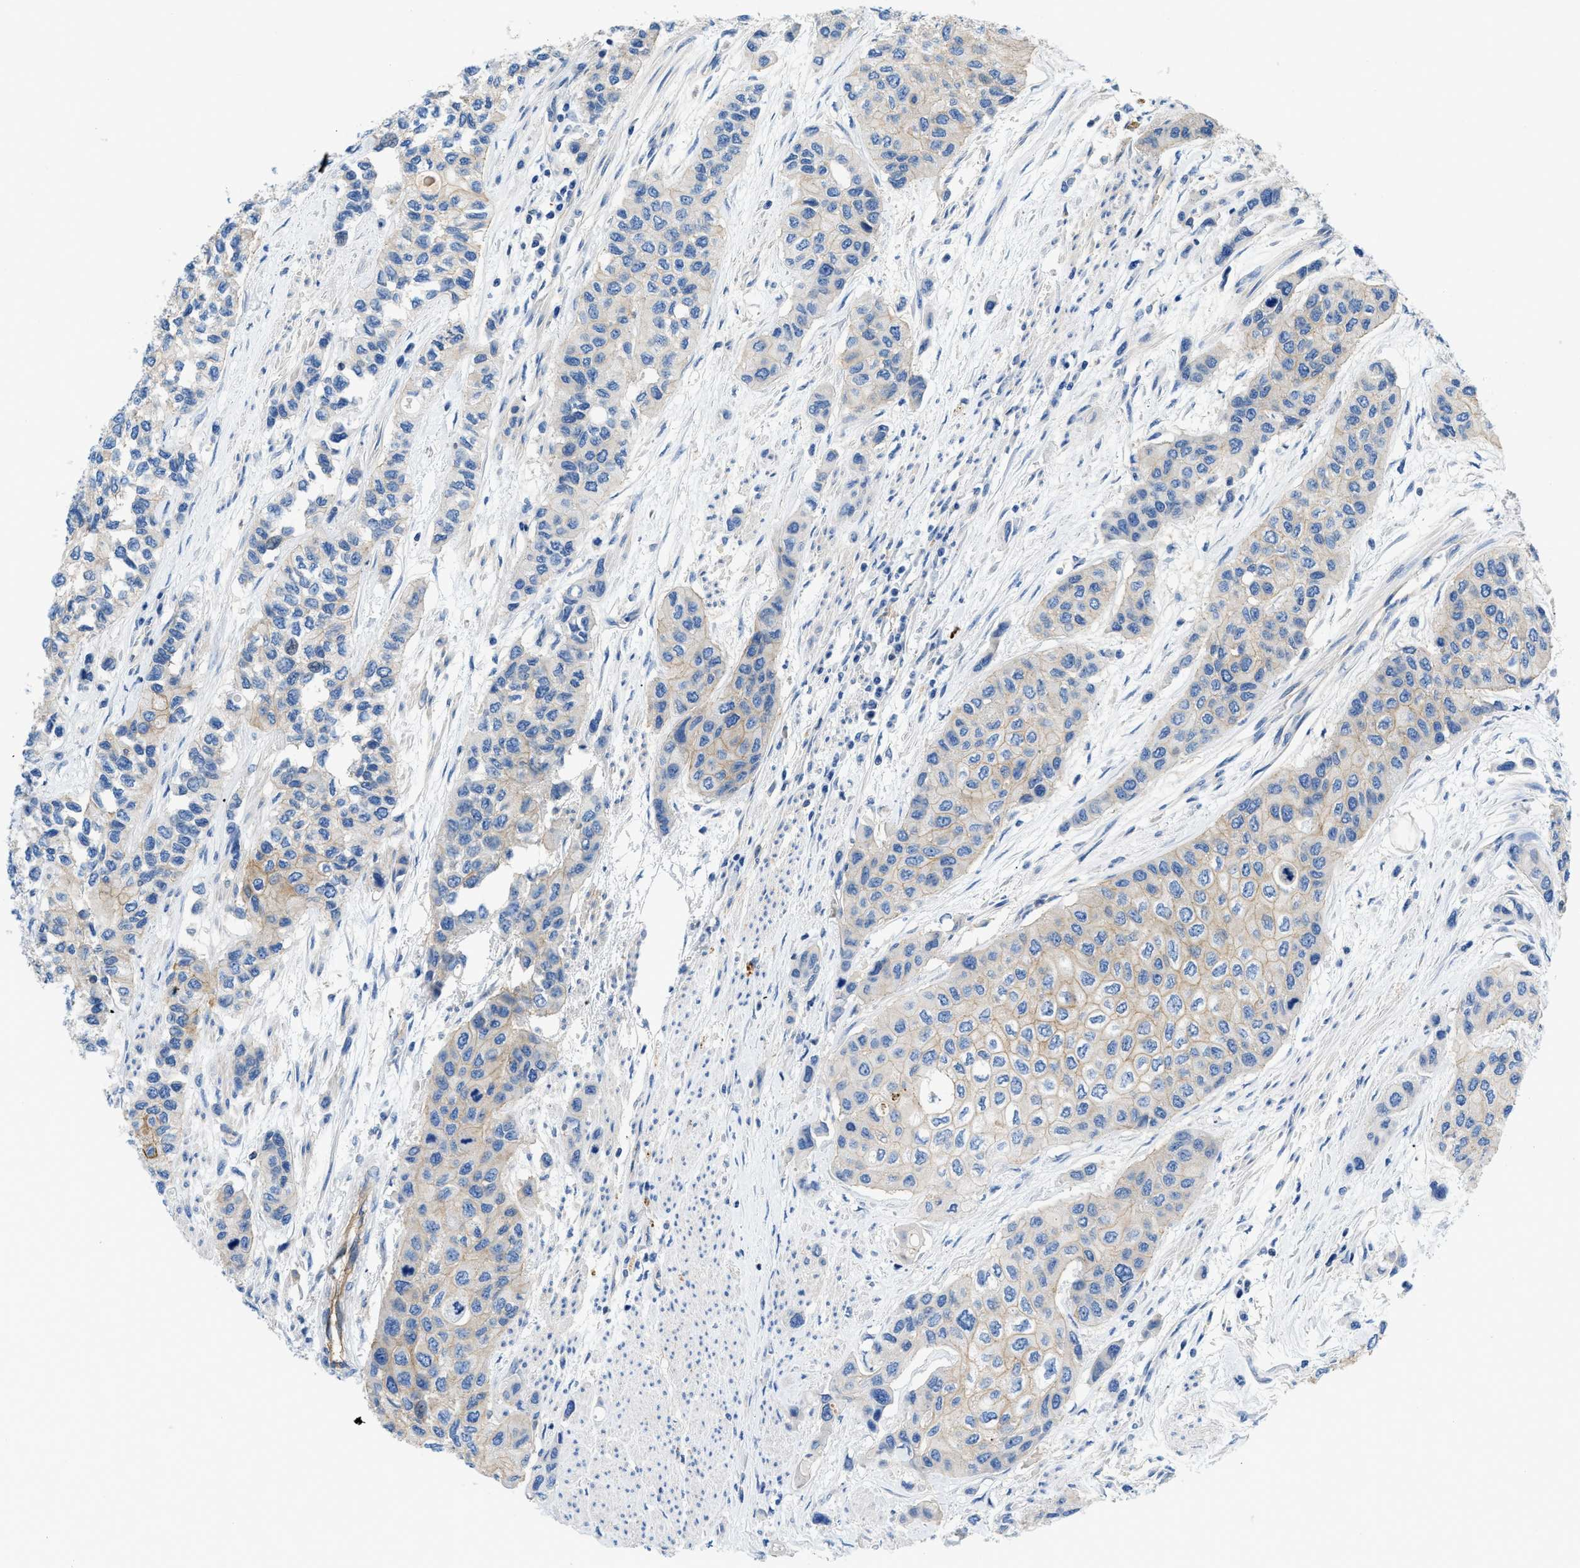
{"staining": {"intensity": "weak", "quantity": "25%-75%", "location": "cytoplasmic/membranous"}, "tissue": "urothelial cancer", "cell_type": "Tumor cells", "image_type": "cancer", "snomed": [{"axis": "morphology", "description": "Urothelial carcinoma, High grade"}, {"axis": "topography", "description": "Urinary bladder"}], "caption": "Immunohistochemistry of human urothelial cancer shows low levels of weak cytoplasmic/membranous positivity in about 25%-75% of tumor cells. The protein of interest is stained brown, and the nuclei are stained in blue (DAB IHC with brightfield microscopy, high magnification).", "gene": "ORAI1", "patient": {"sex": "female", "age": 56}}